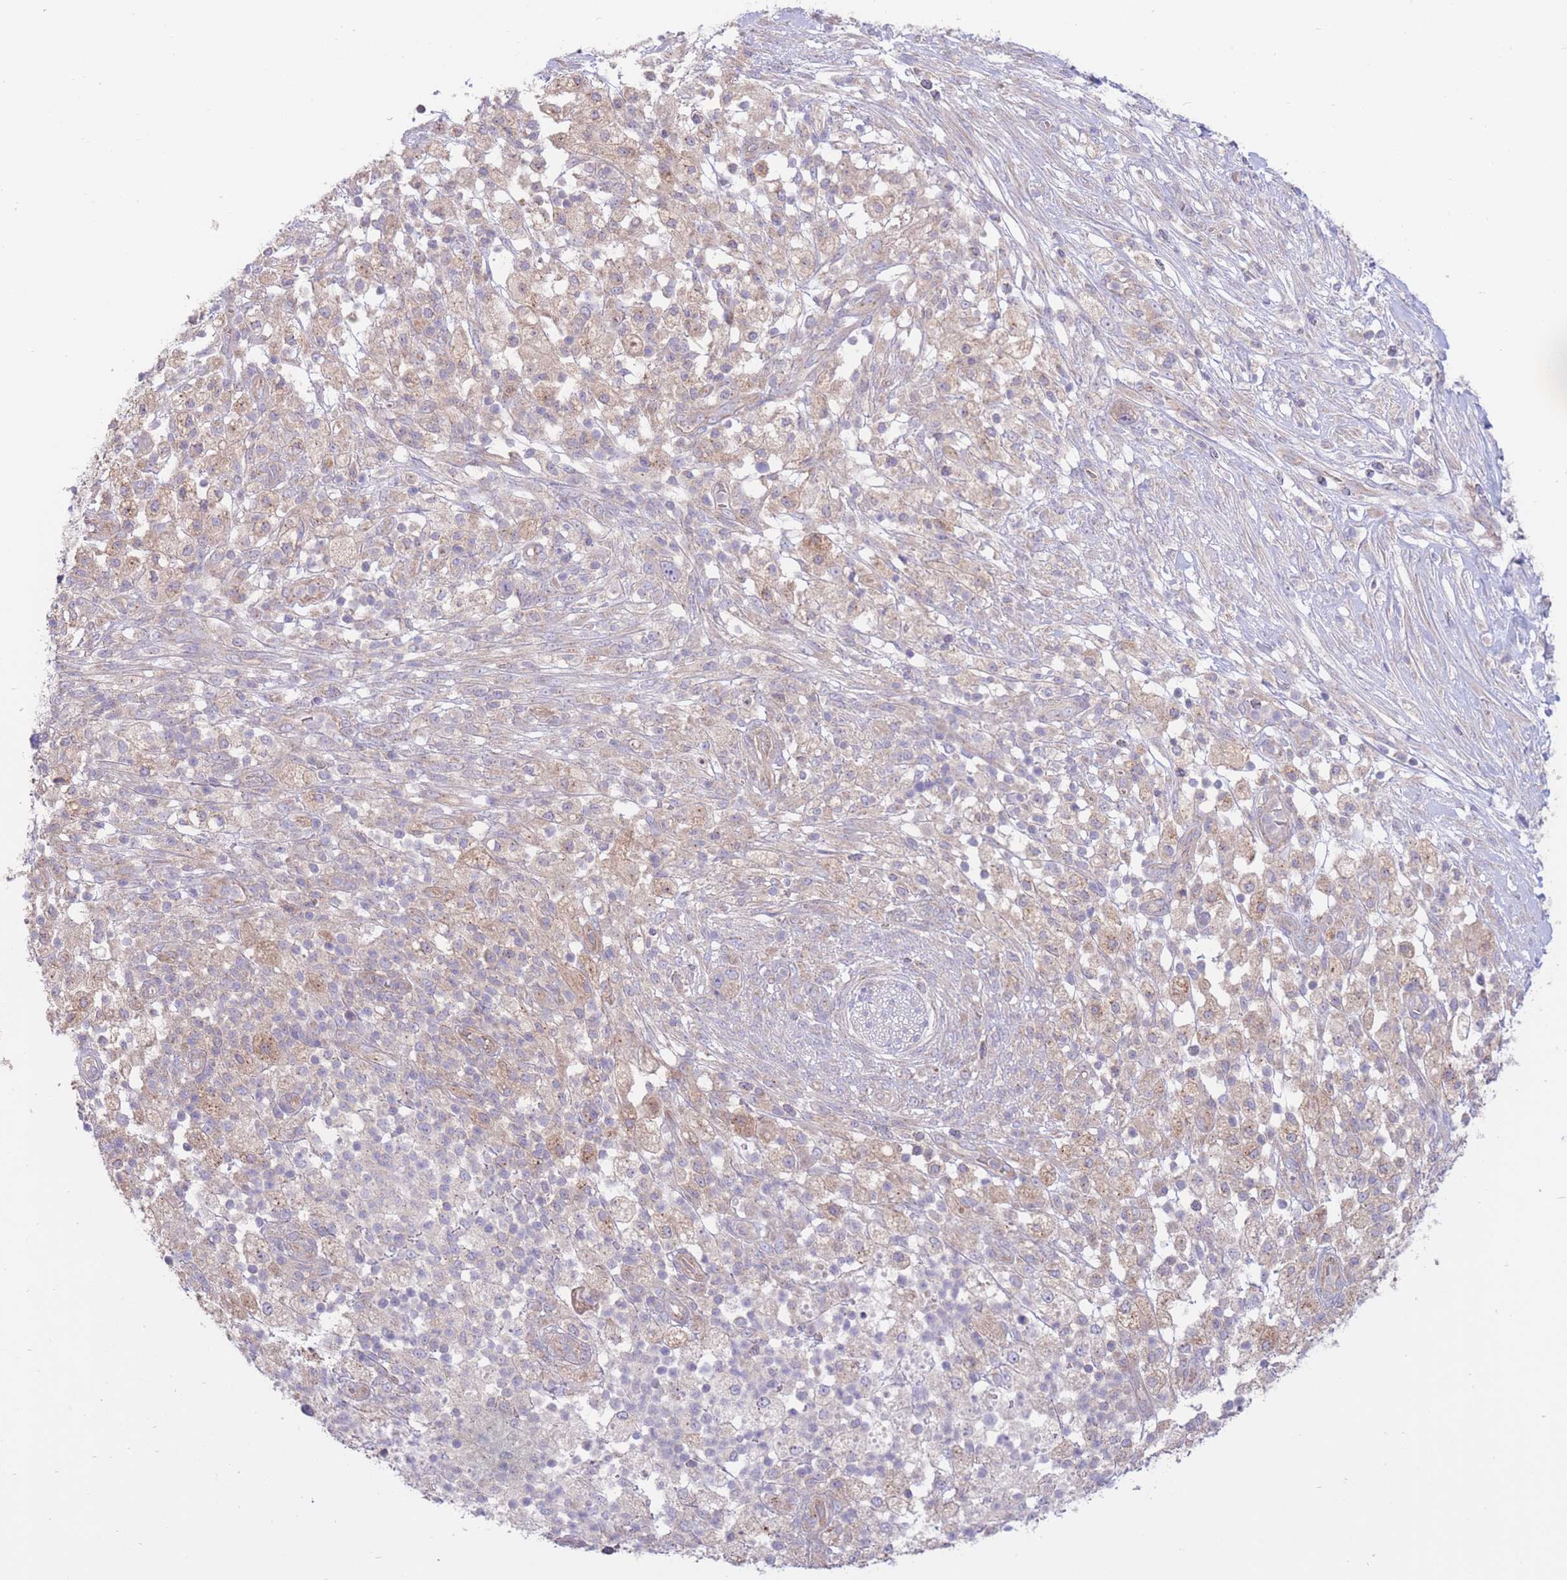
{"staining": {"intensity": "weak", "quantity": ">75%", "location": "cytoplasmic/membranous"}, "tissue": "pancreatic cancer", "cell_type": "Tumor cells", "image_type": "cancer", "snomed": [{"axis": "morphology", "description": "Adenocarcinoma, NOS"}, {"axis": "topography", "description": "Pancreas"}], "caption": "This is a micrograph of immunohistochemistry staining of adenocarcinoma (pancreatic), which shows weak staining in the cytoplasmic/membranous of tumor cells.", "gene": "ALS2CL", "patient": {"sex": "female", "age": 72}}